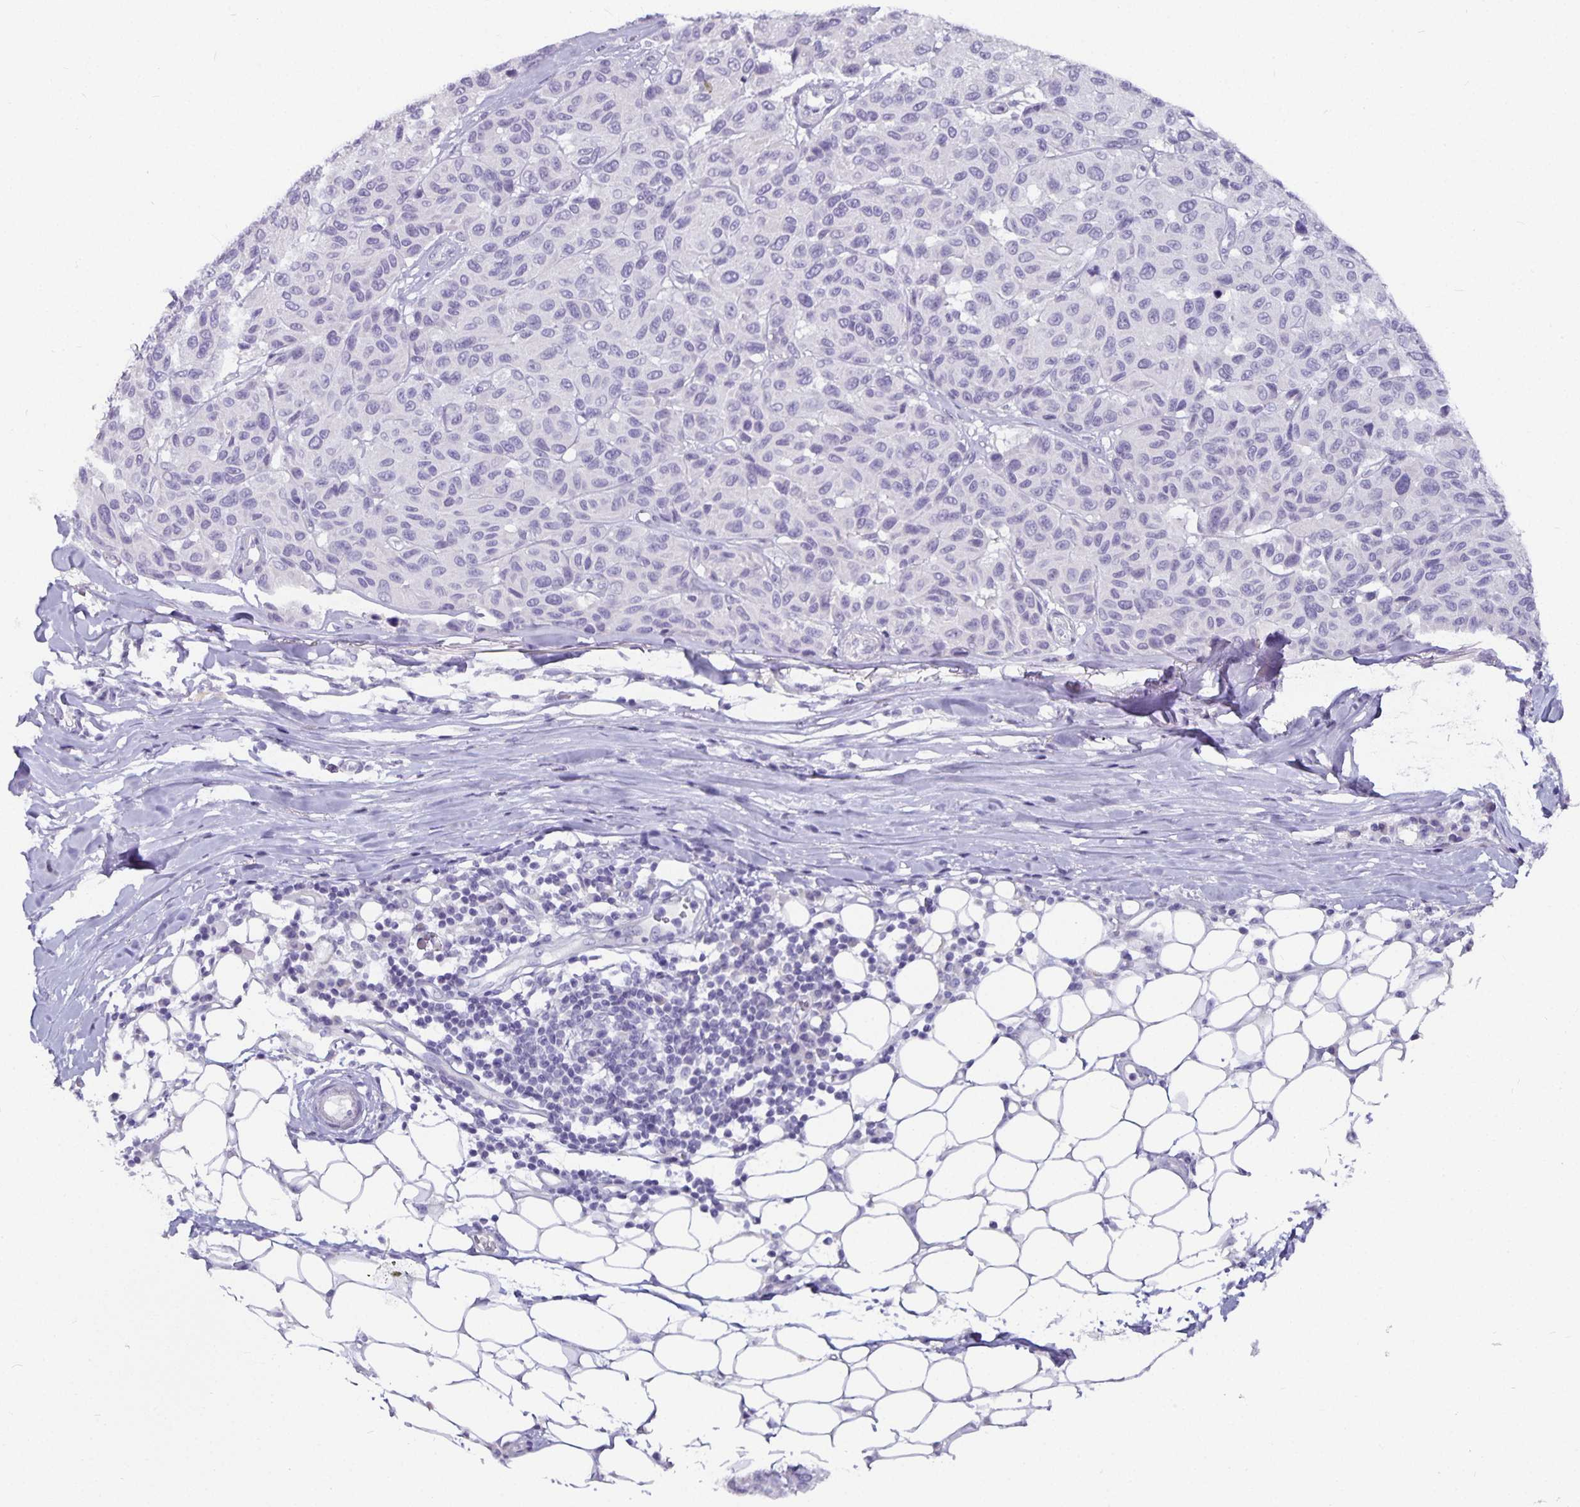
{"staining": {"intensity": "negative", "quantity": "none", "location": "none"}, "tissue": "melanoma", "cell_type": "Tumor cells", "image_type": "cancer", "snomed": [{"axis": "morphology", "description": "Malignant melanoma, NOS"}, {"axis": "topography", "description": "Skin"}], "caption": "A photomicrograph of human malignant melanoma is negative for staining in tumor cells. (Stains: DAB immunohistochemistry with hematoxylin counter stain, Microscopy: brightfield microscopy at high magnification).", "gene": "CA12", "patient": {"sex": "female", "age": 66}}